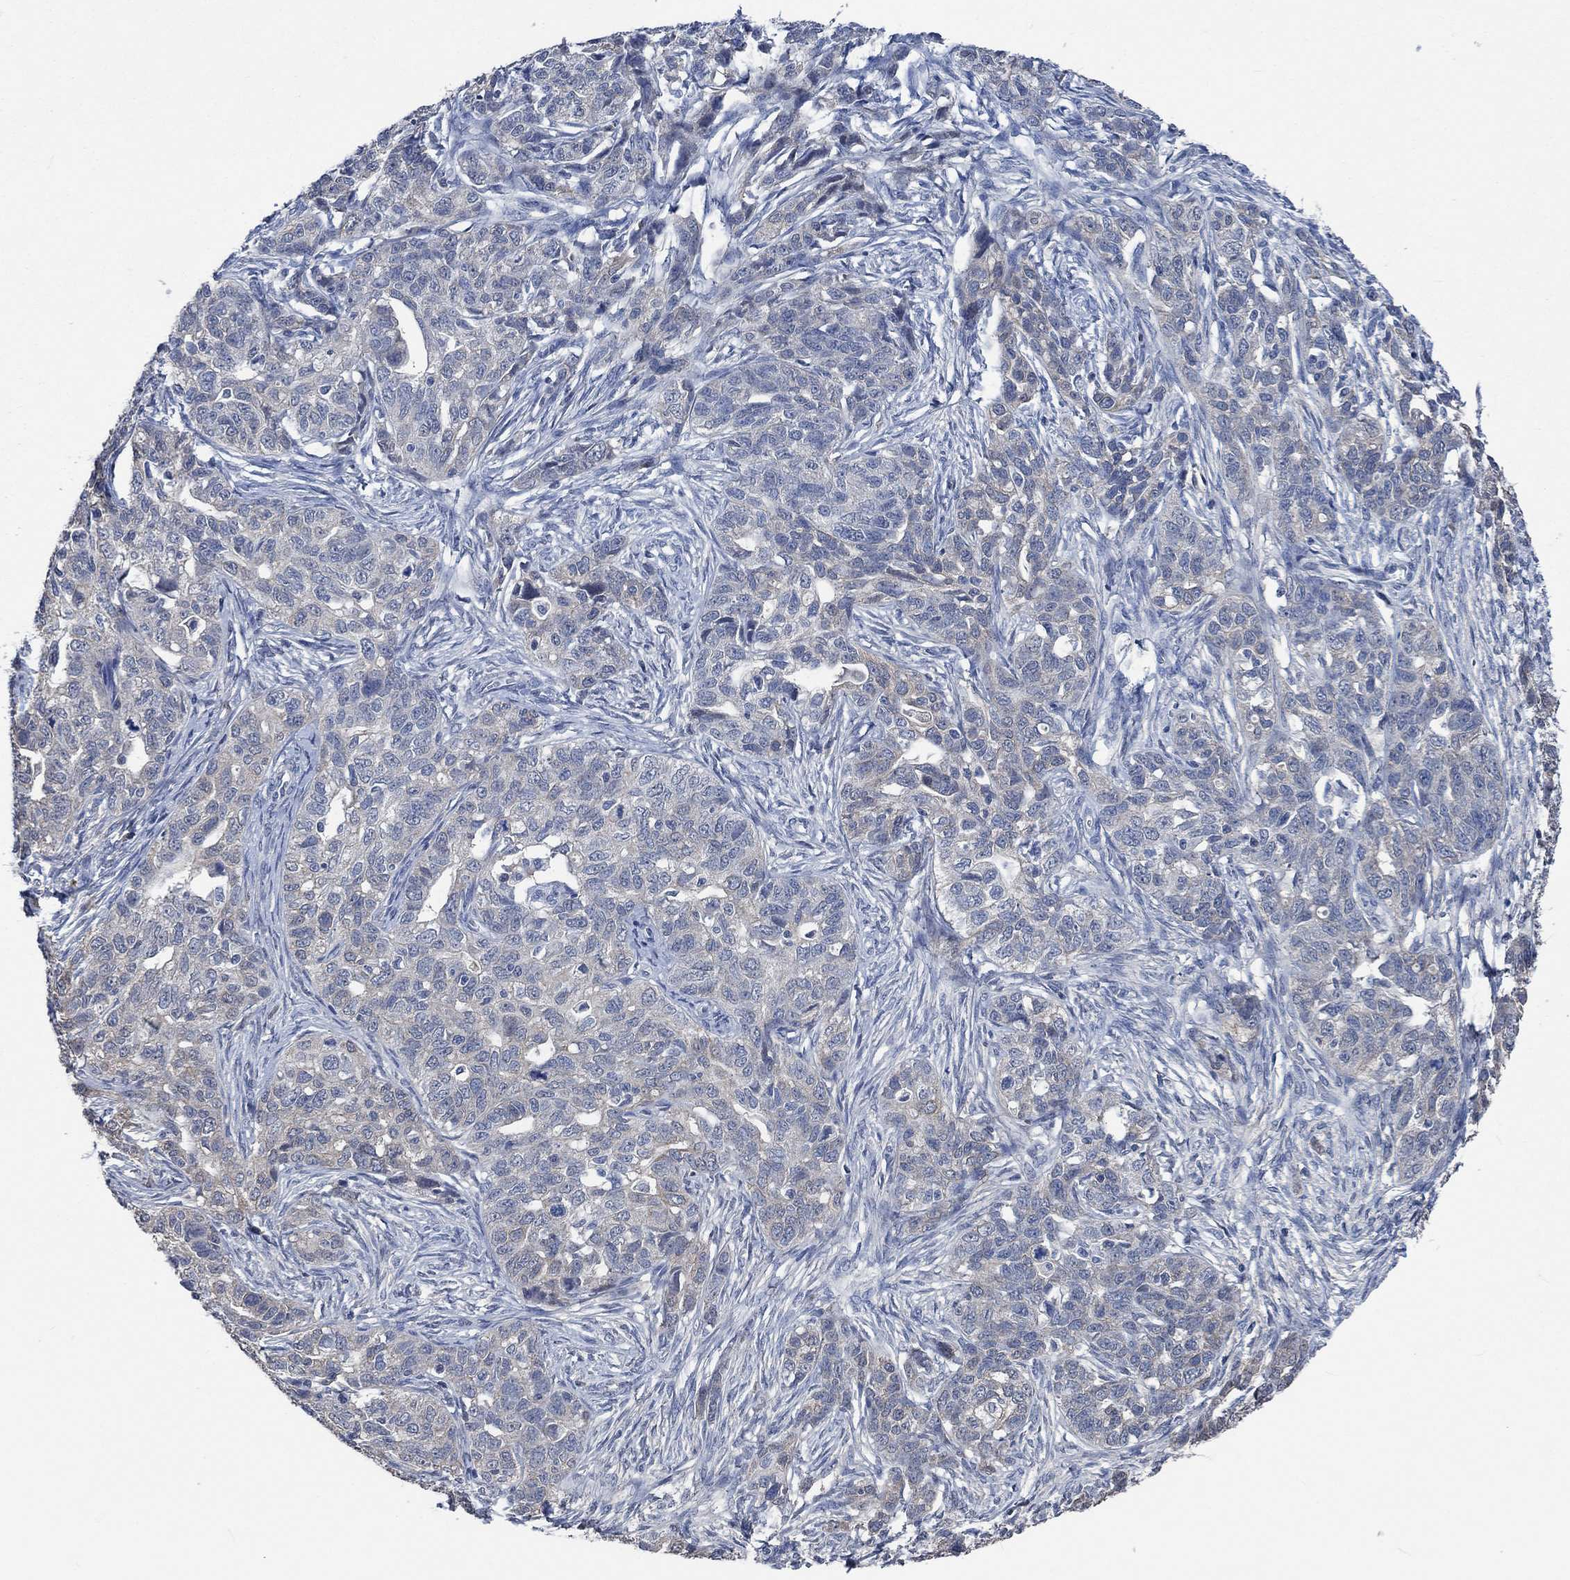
{"staining": {"intensity": "negative", "quantity": "none", "location": "none"}, "tissue": "ovarian cancer", "cell_type": "Tumor cells", "image_type": "cancer", "snomed": [{"axis": "morphology", "description": "Cystadenocarcinoma, serous, NOS"}, {"axis": "topography", "description": "Ovary"}], "caption": "Immunohistochemistry of serous cystadenocarcinoma (ovarian) reveals no expression in tumor cells.", "gene": "OBSCN", "patient": {"sex": "female", "age": 71}}